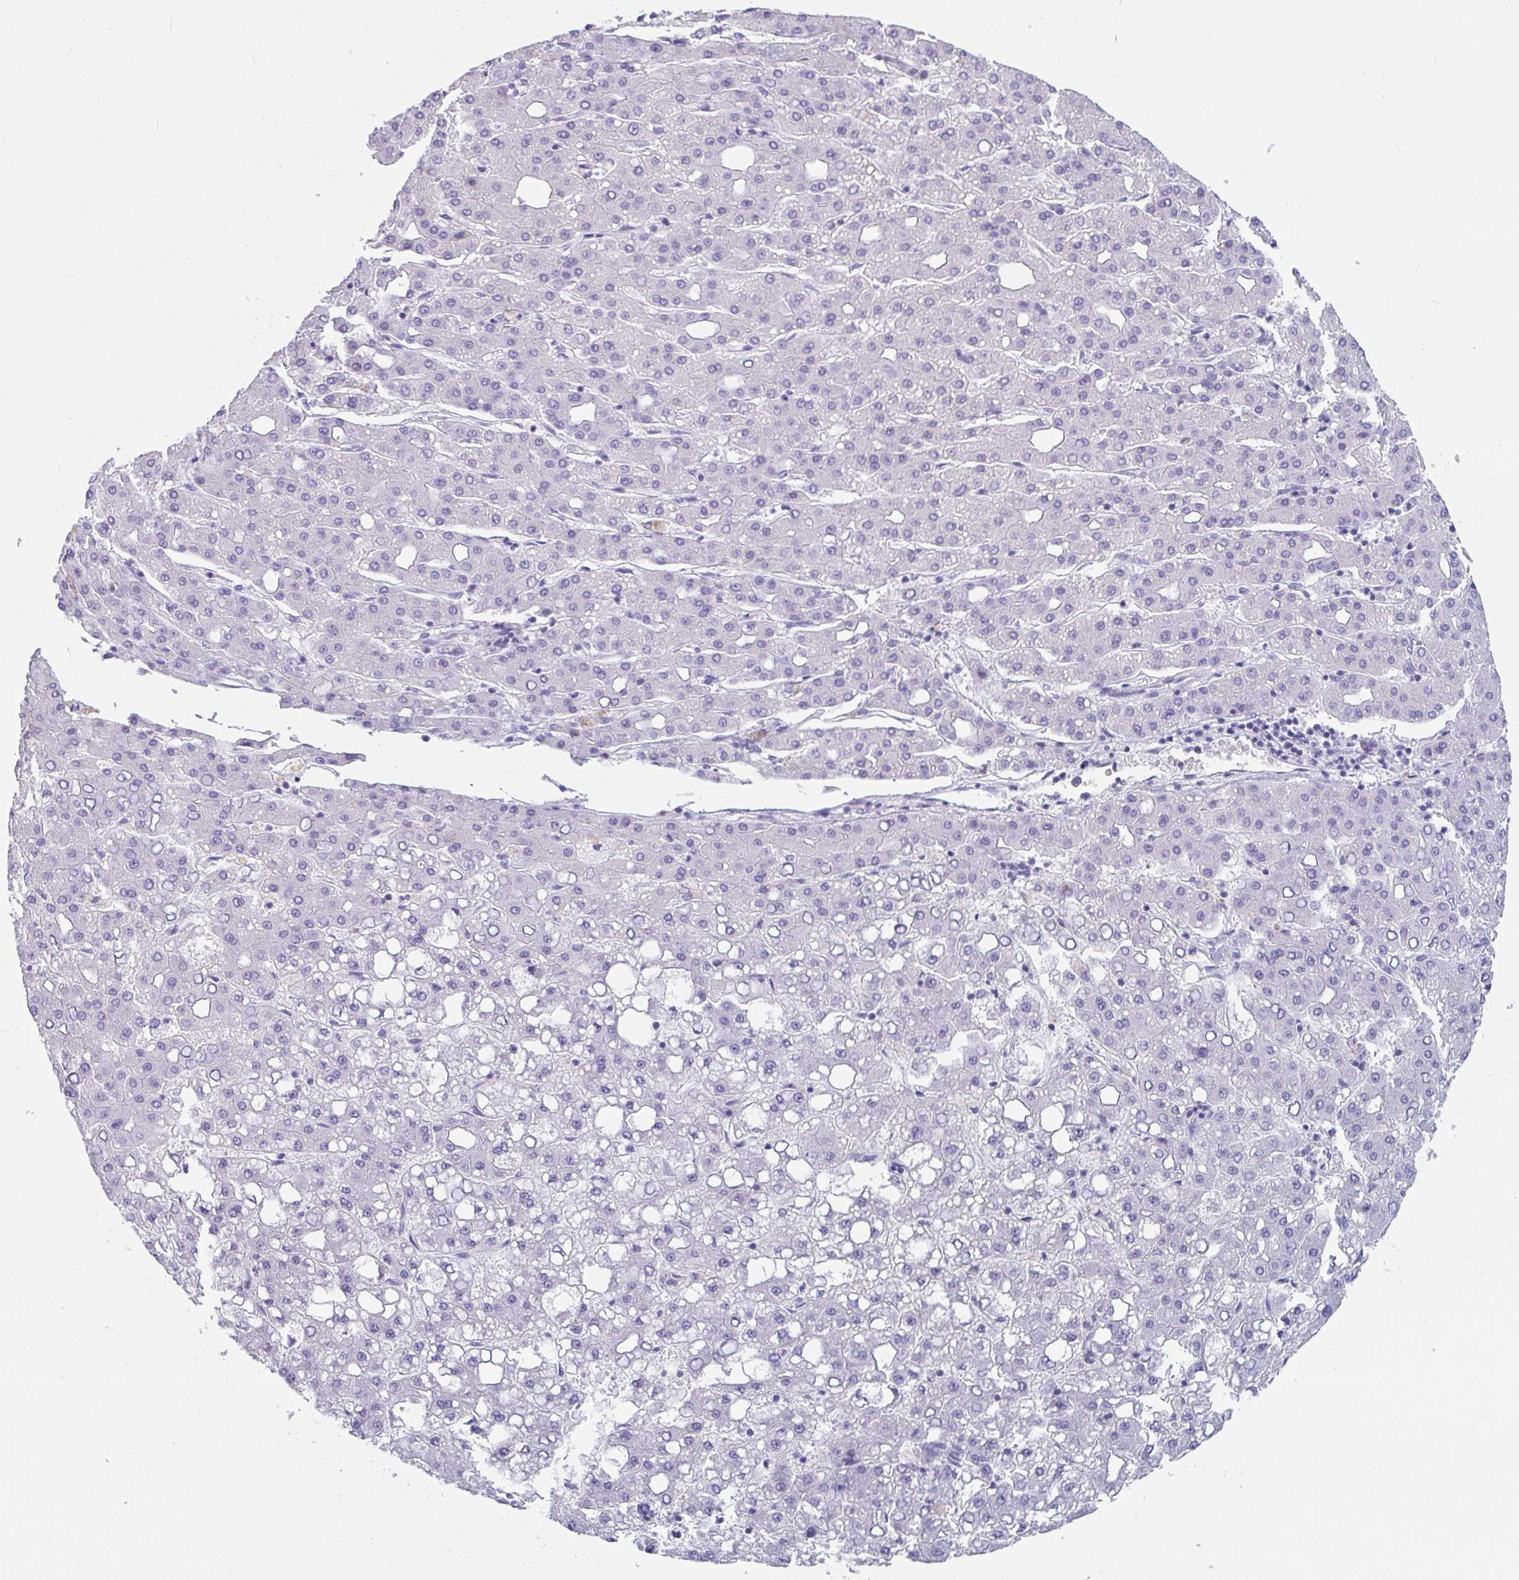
{"staining": {"intensity": "negative", "quantity": "none", "location": "none"}, "tissue": "liver cancer", "cell_type": "Tumor cells", "image_type": "cancer", "snomed": [{"axis": "morphology", "description": "Carcinoma, Hepatocellular, NOS"}, {"axis": "topography", "description": "Liver"}], "caption": "Immunohistochemistry of liver hepatocellular carcinoma demonstrates no expression in tumor cells. (Brightfield microscopy of DAB (3,3'-diaminobenzidine) IHC at high magnification).", "gene": "PLA2G1B", "patient": {"sex": "male", "age": 65}}